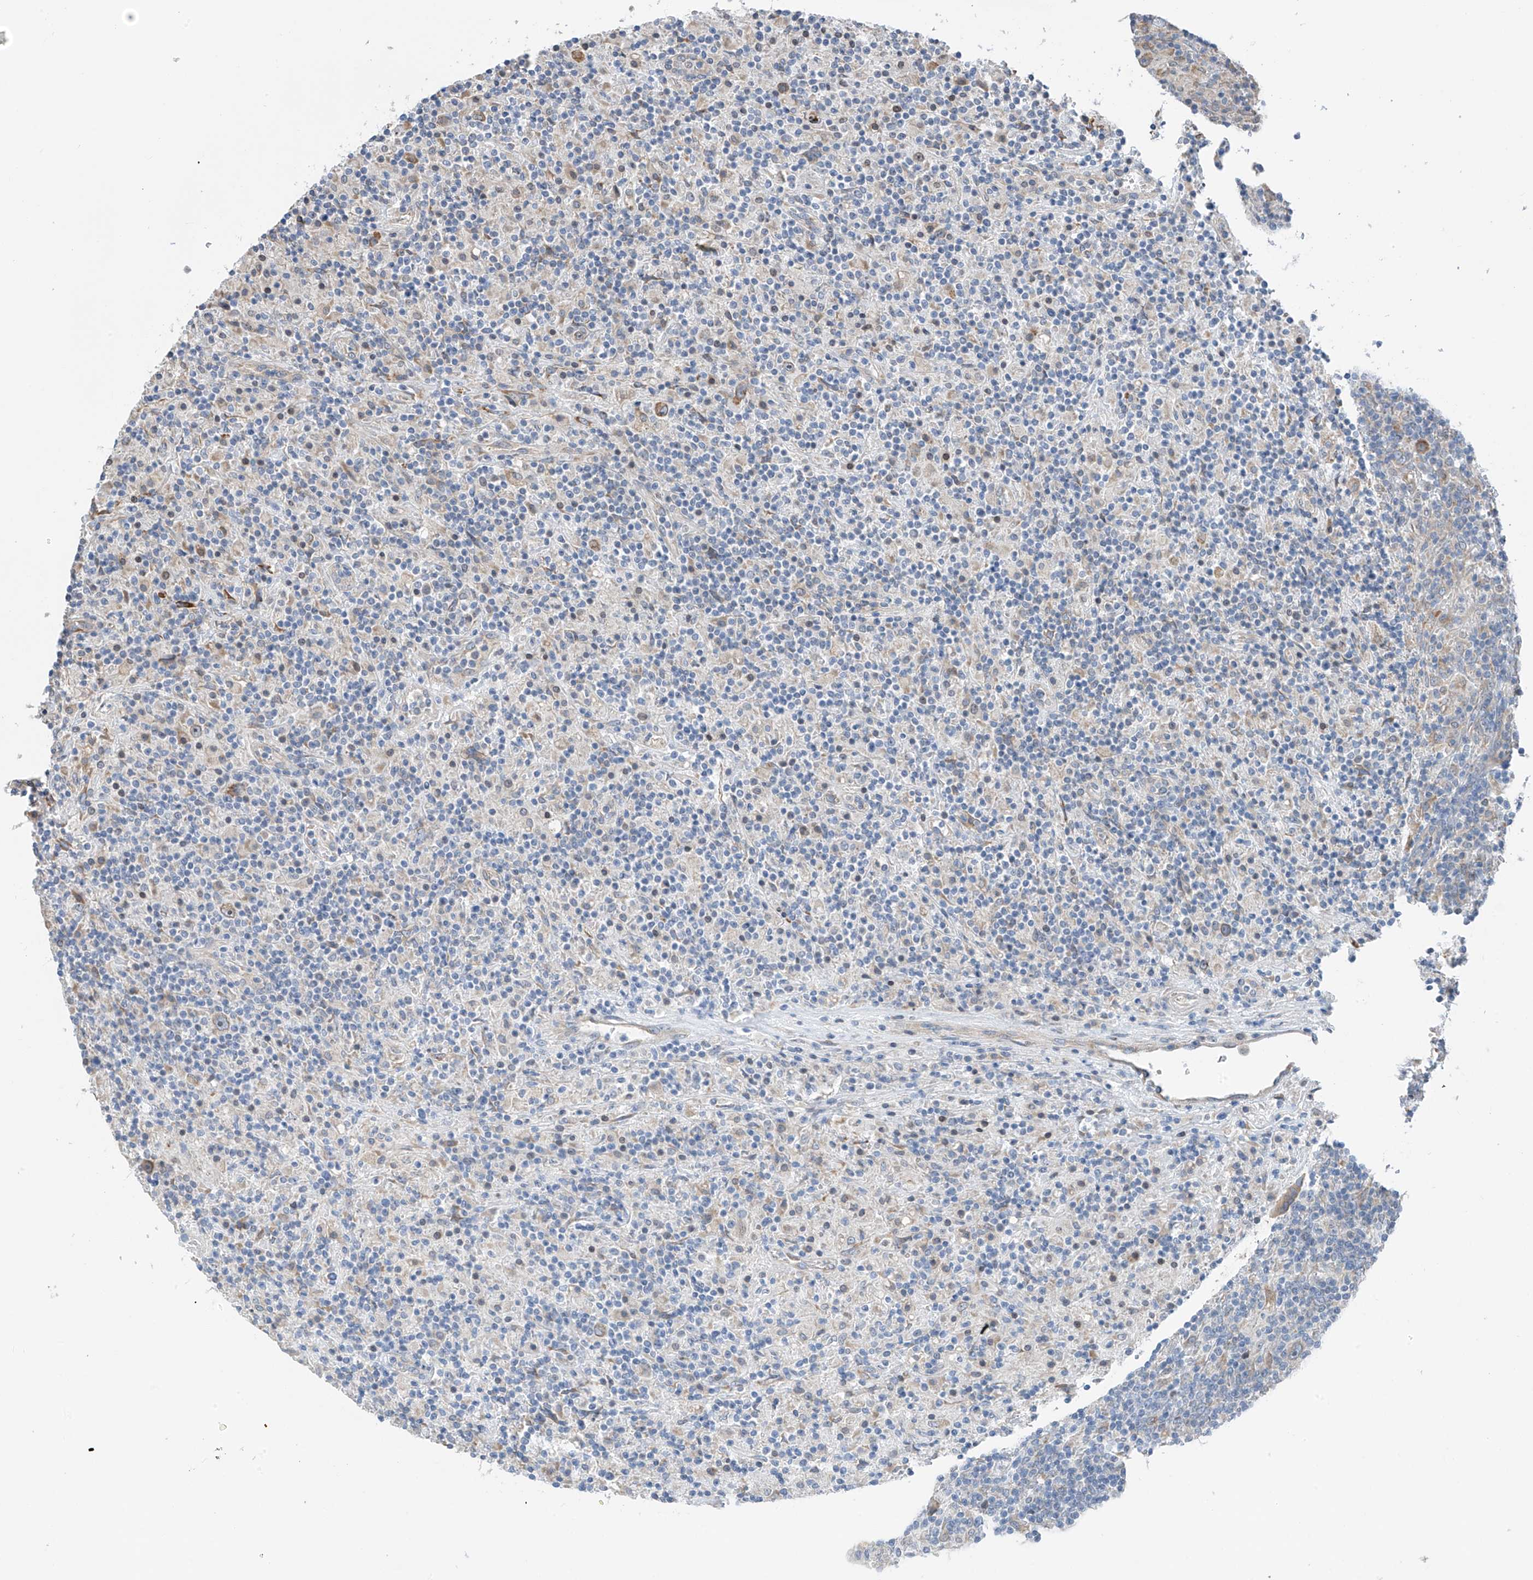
{"staining": {"intensity": "negative", "quantity": "none", "location": "none"}, "tissue": "lymphoma", "cell_type": "Tumor cells", "image_type": "cancer", "snomed": [{"axis": "morphology", "description": "Hodgkin's disease, NOS"}, {"axis": "topography", "description": "Lymph node"}], "caption": "Immunohistochemical staining of human Hodgkin's disease reveals no significant positivity in tumor cells.", "gene": "REC8", "patient": {"sex": "male", "age": 70}}